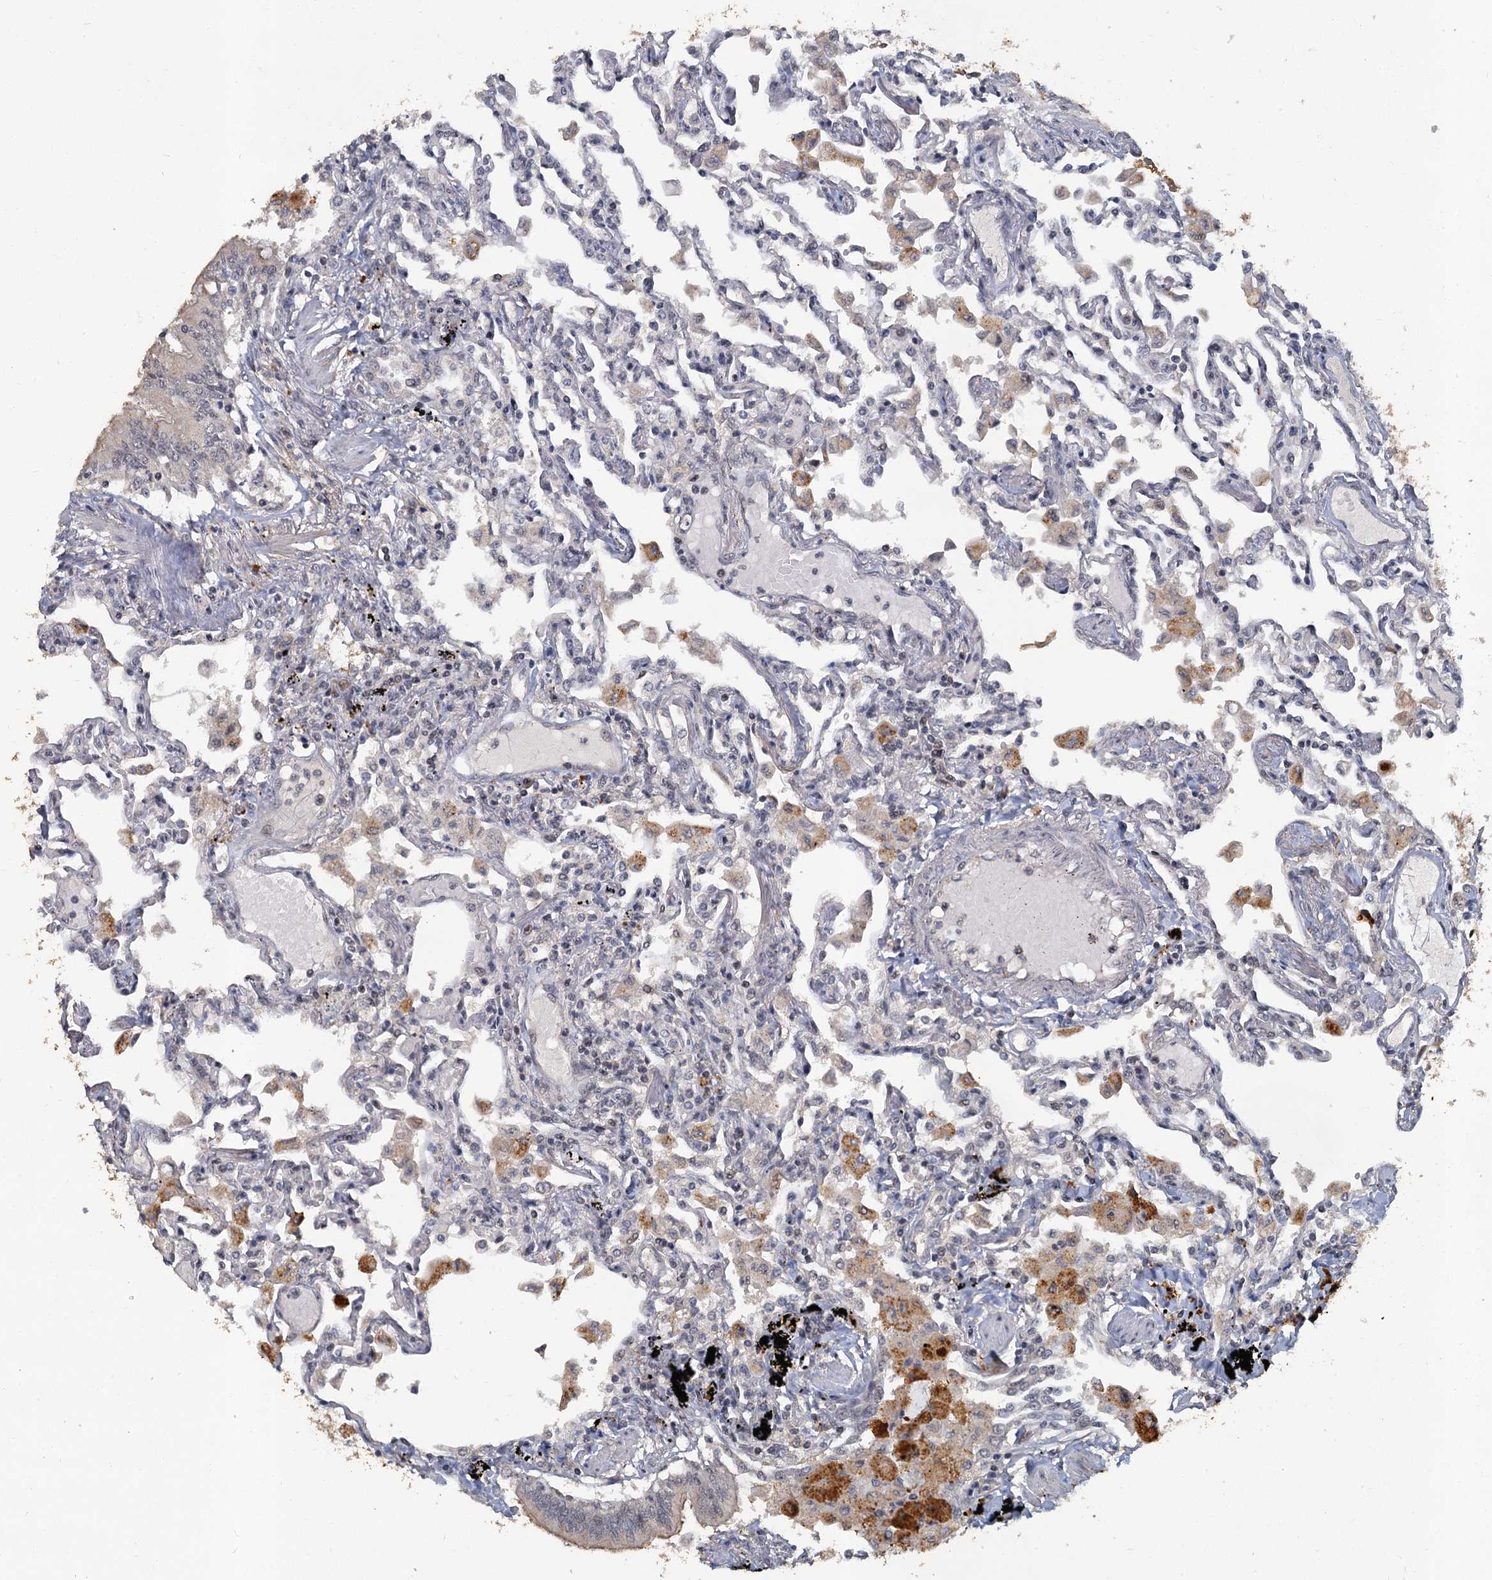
{"staining": {"intensity": "weak", "quantity": "<25%", "location": "nuclear"}, "tissue": "lung", "cell_type": "Alveolar cells", "image_type": "normal", "snomed": [{"axis": "morphology", "description": "Normal tissue, NOS"}, {"axis": "topography", "description": "Bronchus"}, {"axis": "topography", "description": "Lung"}], "caption": "Immunohistochemical staining of unremarkable lung shows no significant staining in alveolar cells.", "gene": "MUCL1", "patient": {"sex": "female", "age": 49}}